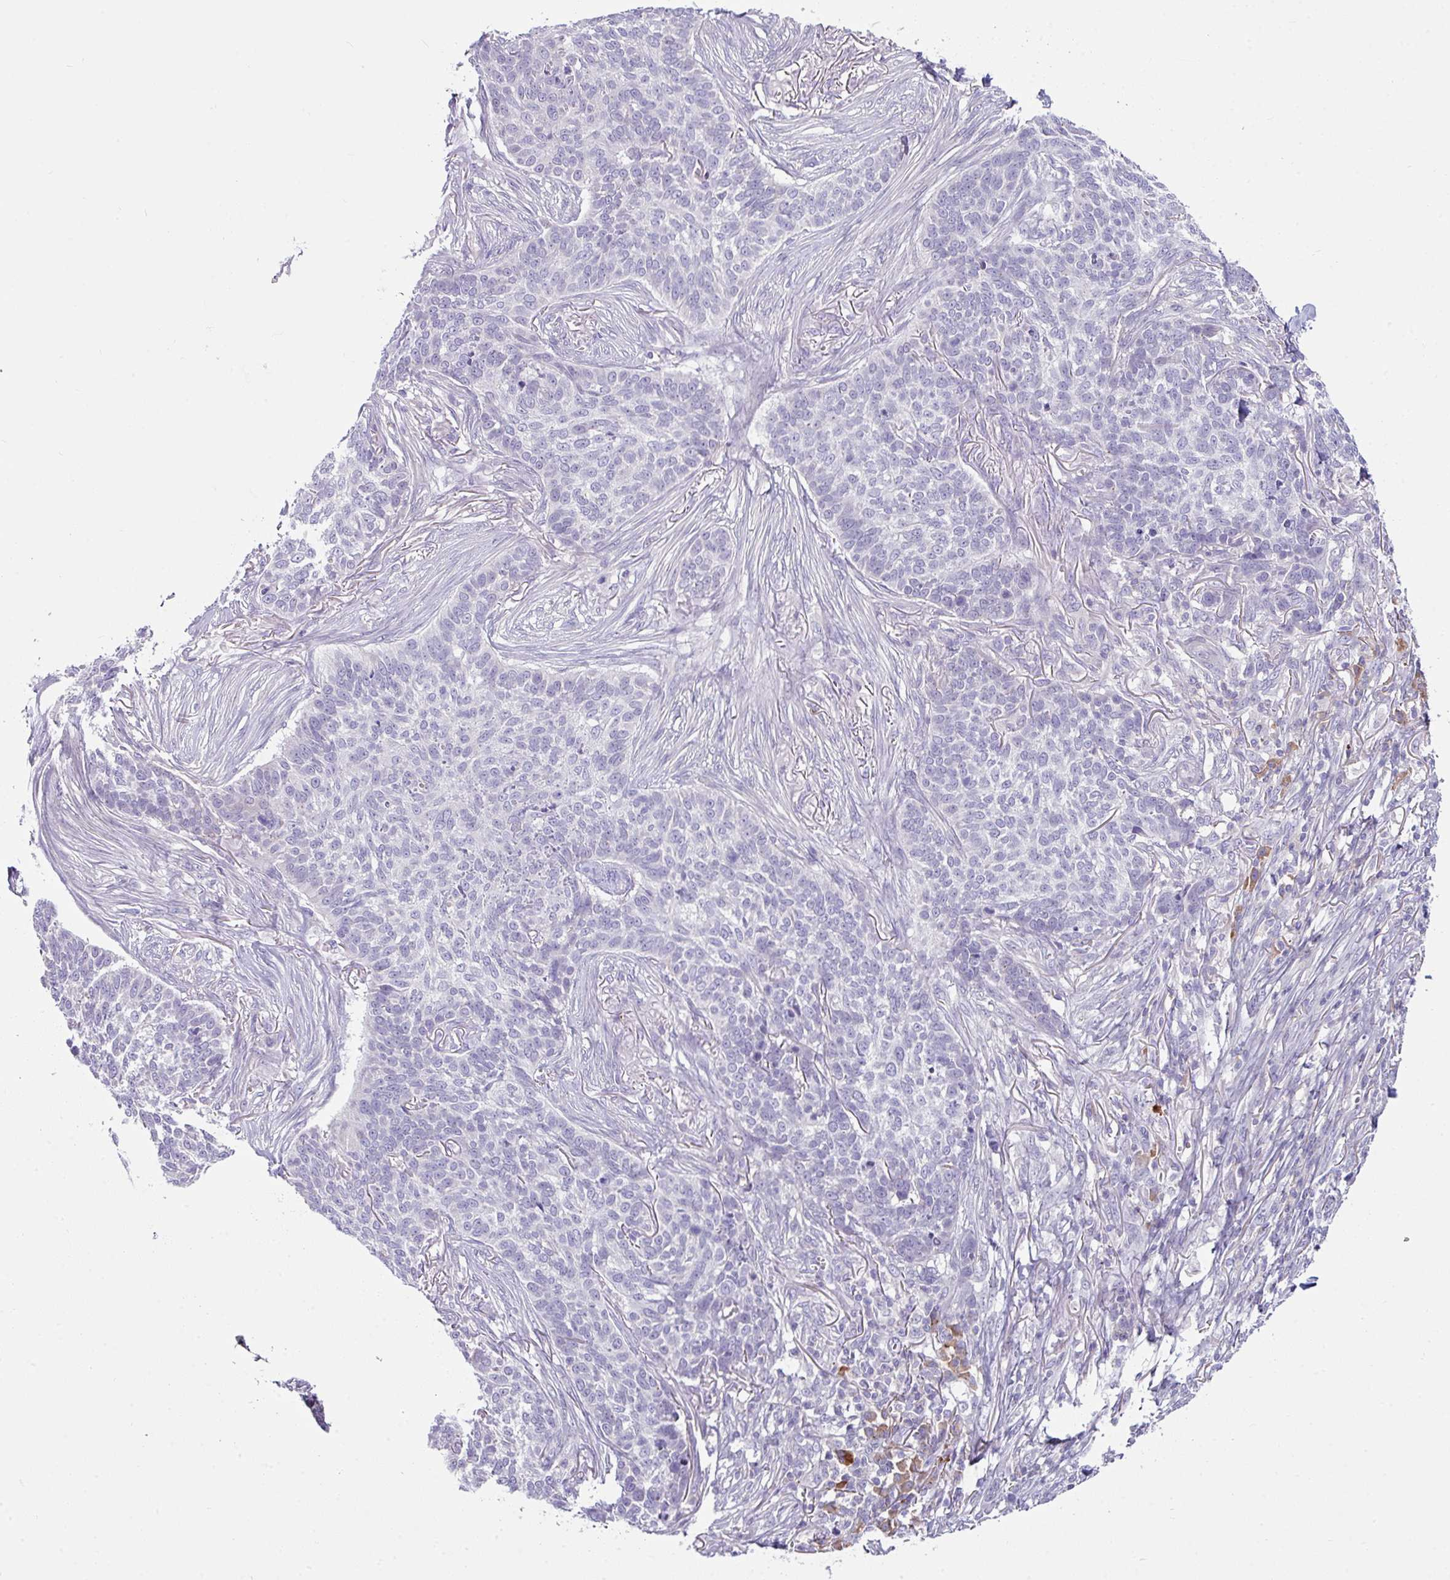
{"staining": {"intensity": "negative", "quantity": "none", "location": "none"}, "tissue": "skin cancer", "cell_type": "Tumor cells", "image_type": "cancer", "snomed": [{"axis": "morphology", "description": "Basal cell carcinoma"}, {"axis": "topography", "description": "Skin"}], "caption": "Immunohistochemistry (IHC) of human skin cancer demonstrates no expression in tumor cells.", "gene": "SLAMF6", "patient": {"sex": "male", "age": 85}}